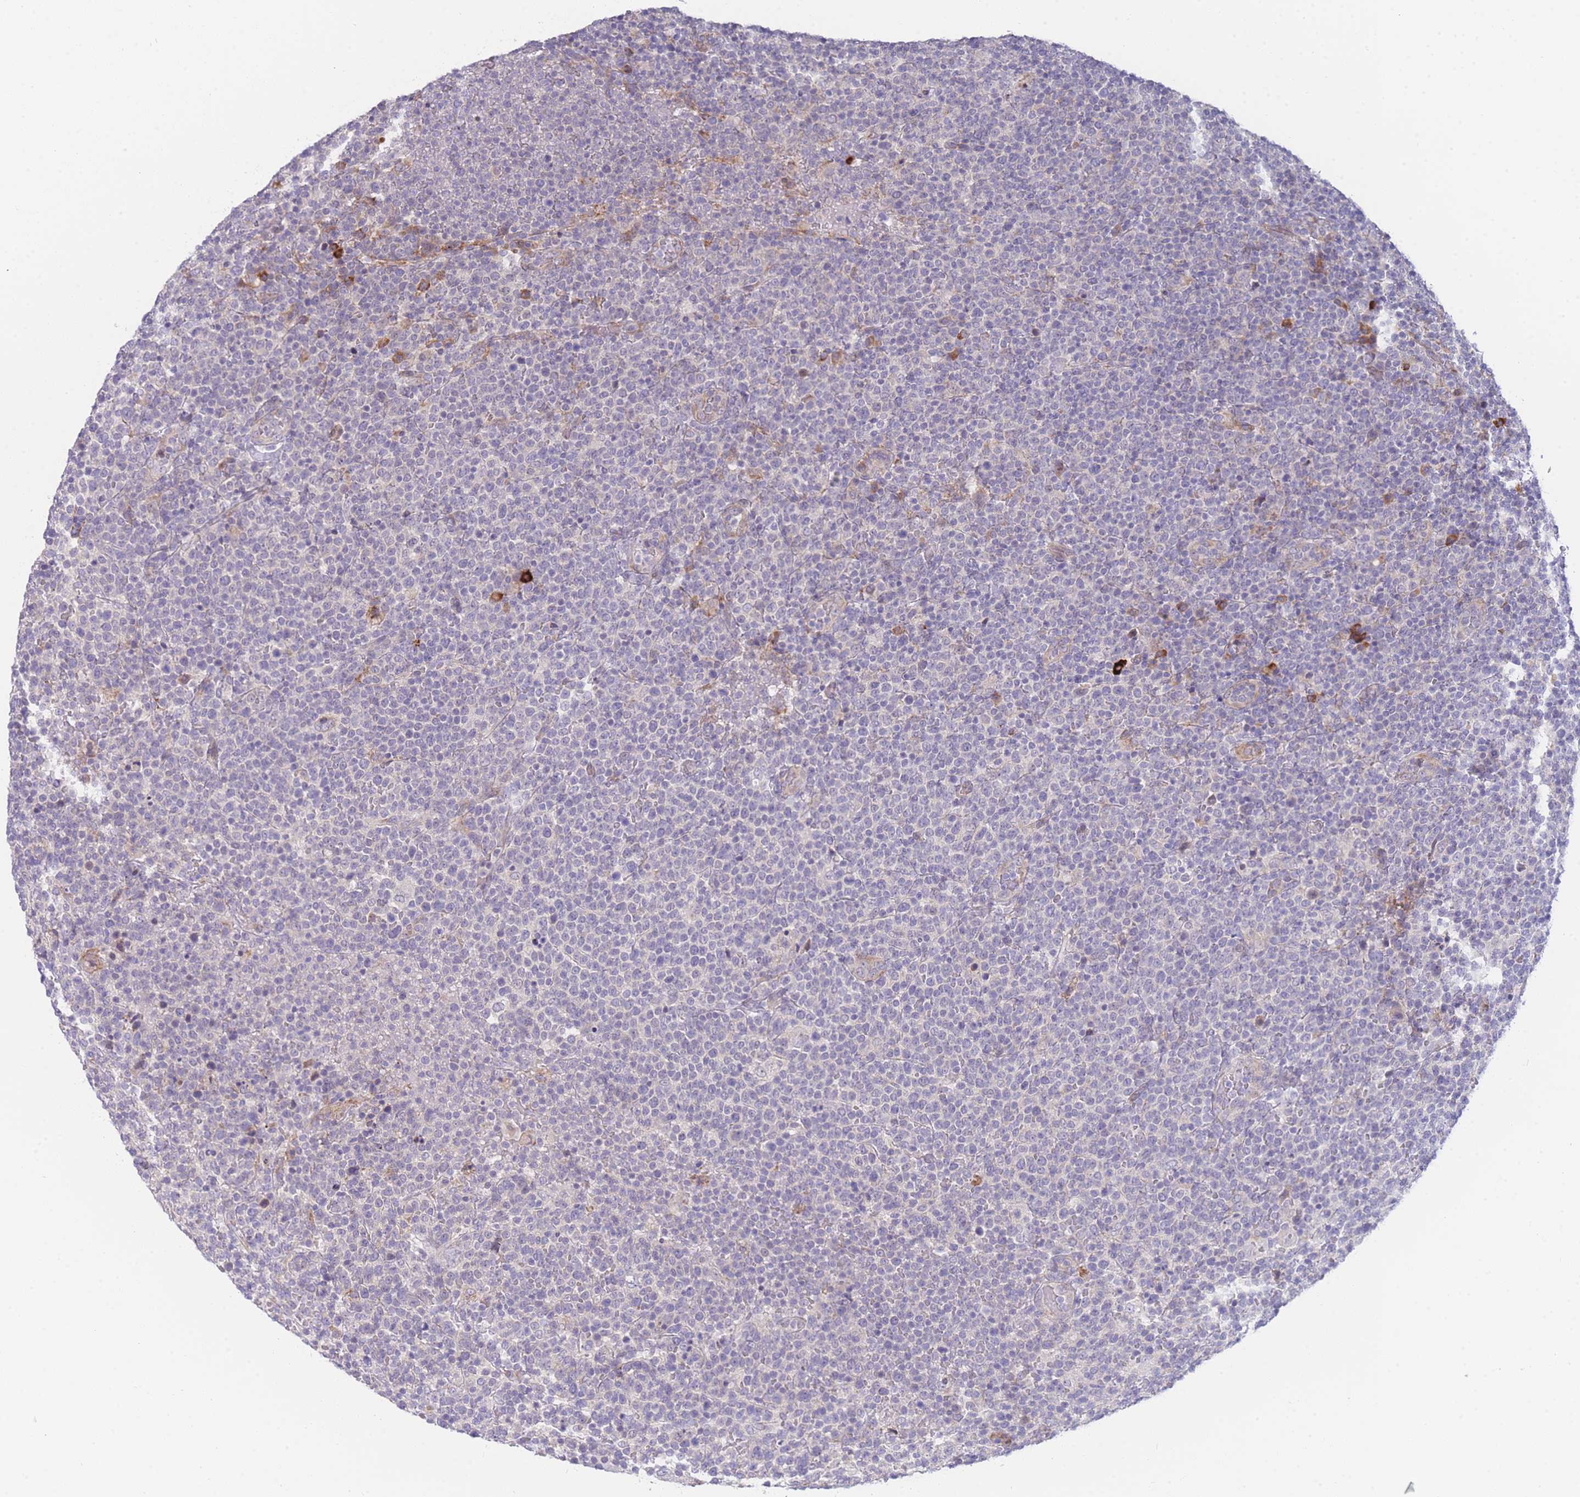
{"staining": {"intensity": "negative", "quantity": "none", "location": "none"}, "tissue": "lymphoma", "cell_type": "Tumor cells", "image_type": "cancer", "snomed": [{"axis": "morphology", "description": "Malignant lymphoma, non-Hodgkin's type, High grade"}, {"axis": "topography", "description": "Lymph node"}], "caption": "The IHC image has no significant expression in tumor cells of lymphoma tissue.", "gene": "ZNF510", "patient": {"sex": "male", "age": 61}}